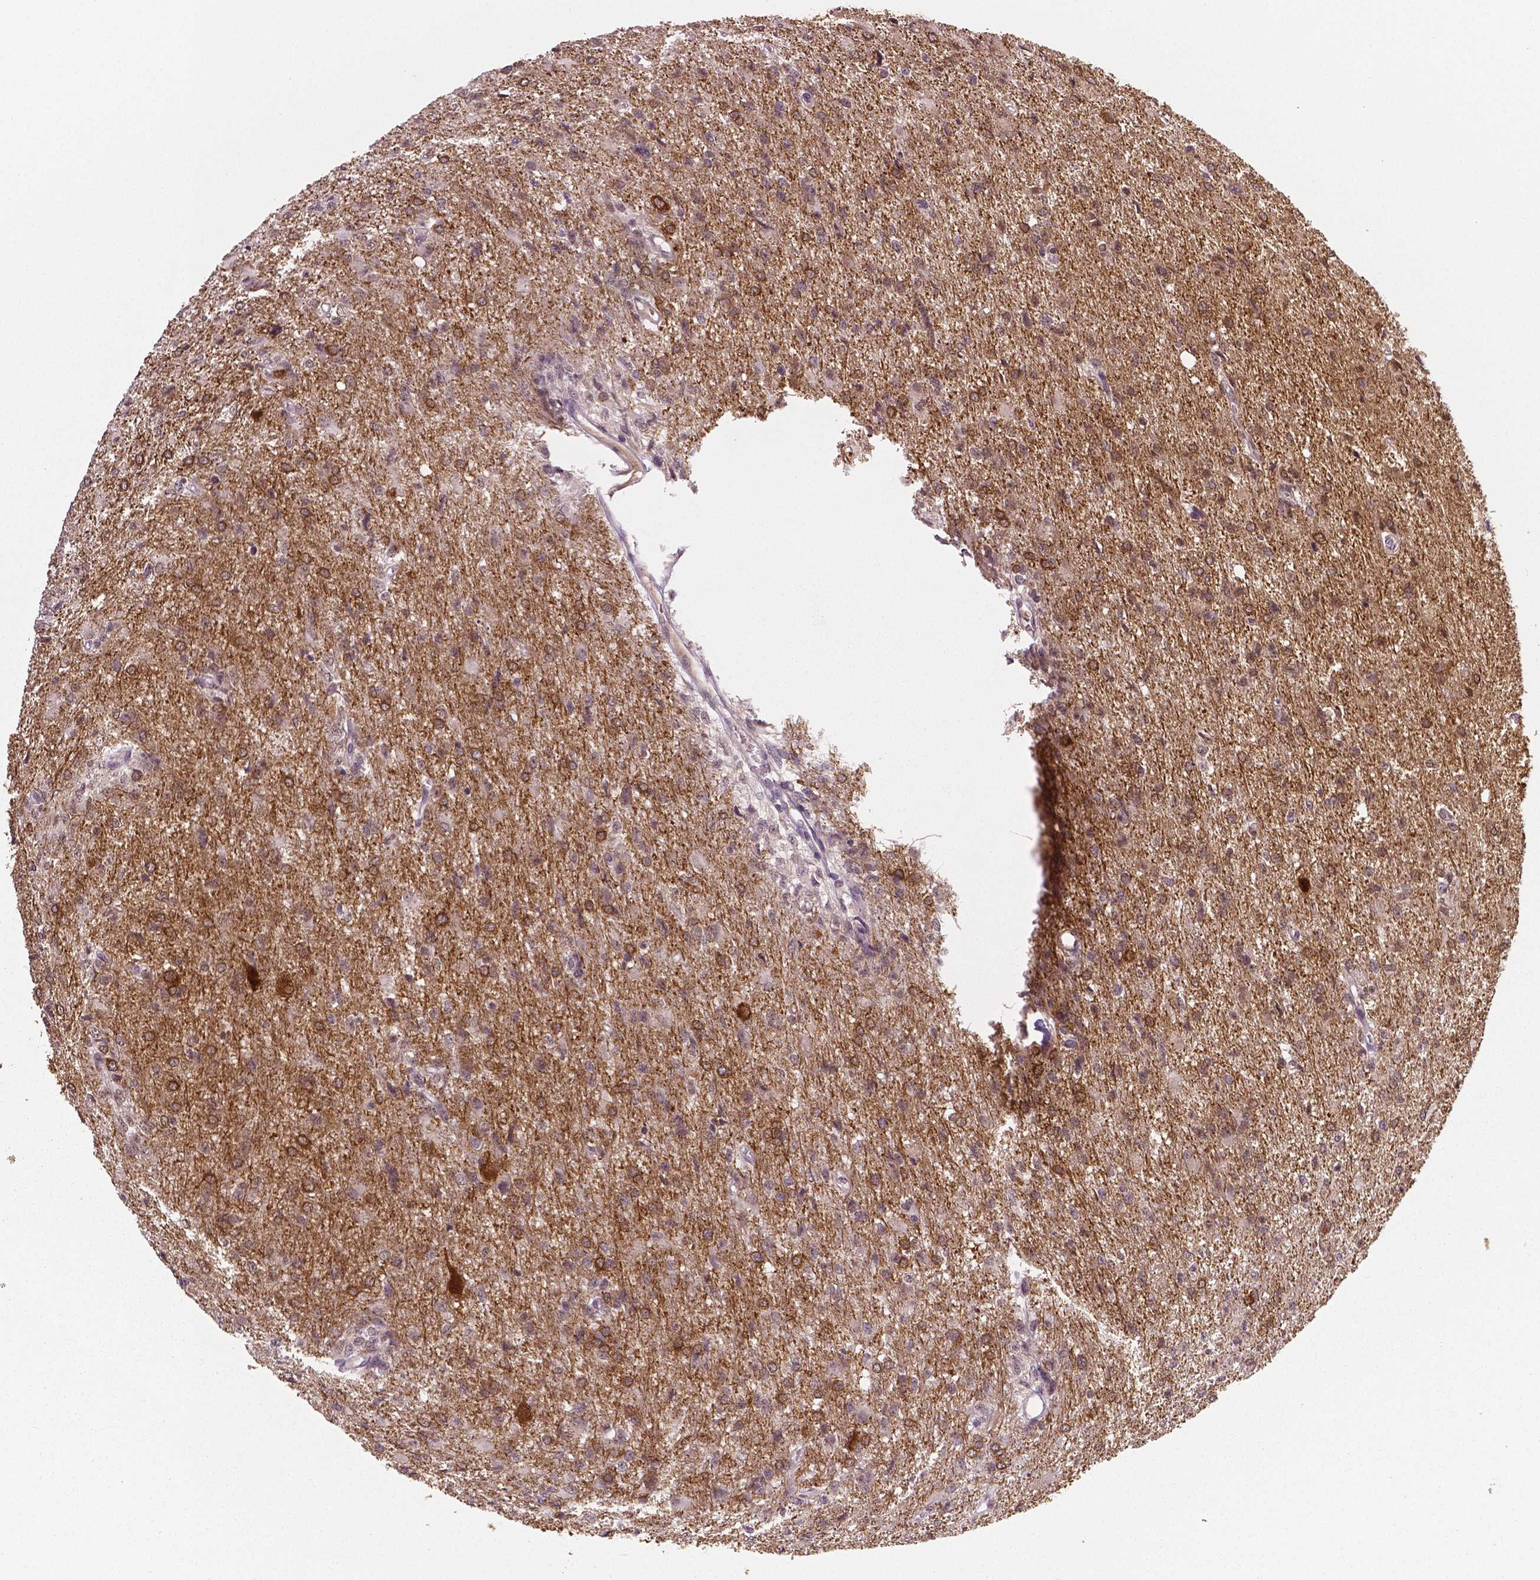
{"staining": {"intensity": "moderate", "quantity": ">75%", "location": "cytoplasmic/membranous,nuclear"}, "tissue": "glioma", "cell_type": "Tumor cells", "image_type": "cancer", "snomed": [{"axis": "morphology", "description": "Glioma, malignant, High grade"}, {"axis": "topography", "description": "Brain"}], "caption": "Malignant glioma (high-grade) stained for a protein (brown) shows moderate cytoplasmic/membranous and nuclear positive positivity in about >75% of tumor cells.", "gene": "NECAB1", "patient": {"sex": "male", "age": 68}}